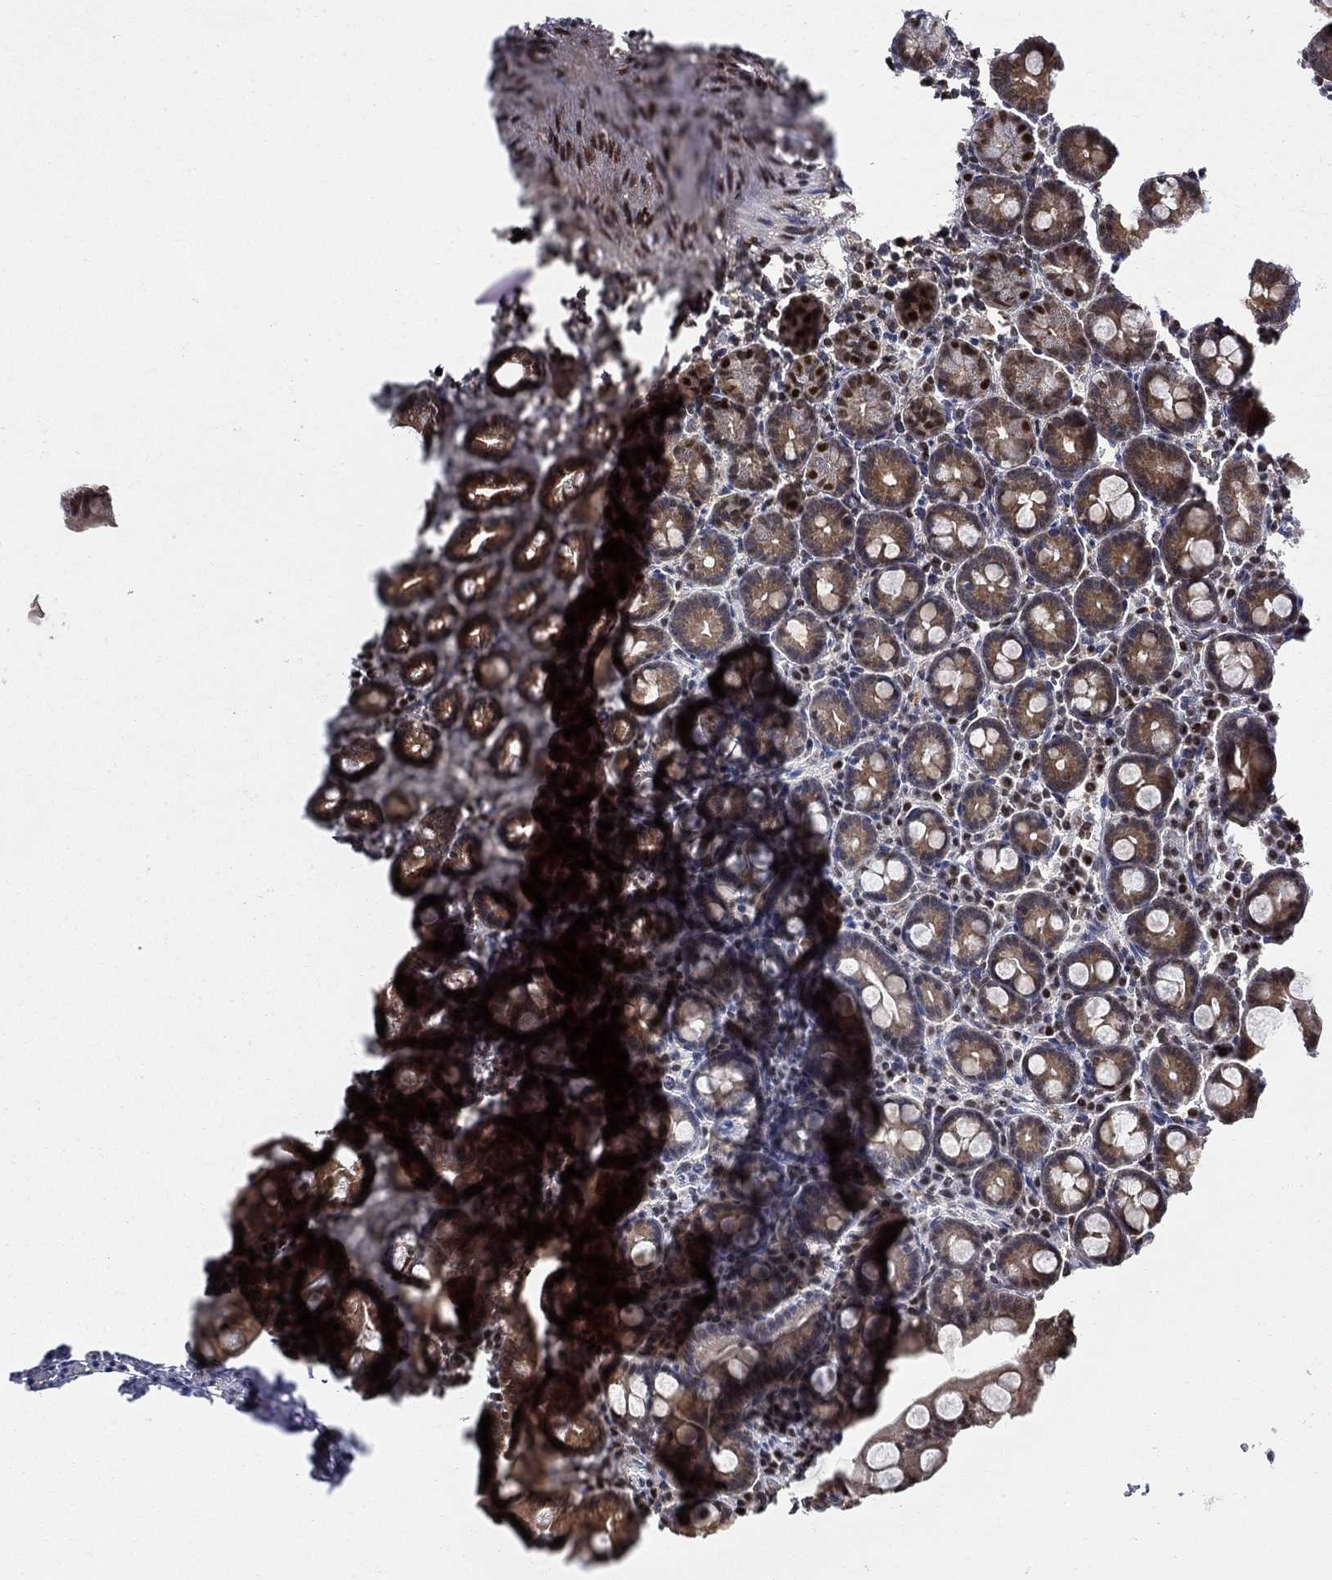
{"staining": {"intensity": "moderate", "quantity": "25%-75%", "location": "nuclear"}, "tissue": "duodenum", "cell_type": "Glandular cells", "image_type": "normal", "snomed": [{"axis": "morphology", "description": "Normal tissue, NOS"}, {"axis": "topography", "description": "Duodenum"}], "caption": "A micrograph of human duodenum stained for a protein displays moderate nuclear brown staining in glandular cells.", "gene": "ZNF594", "patient": {"sex": "male", "age": 59}}